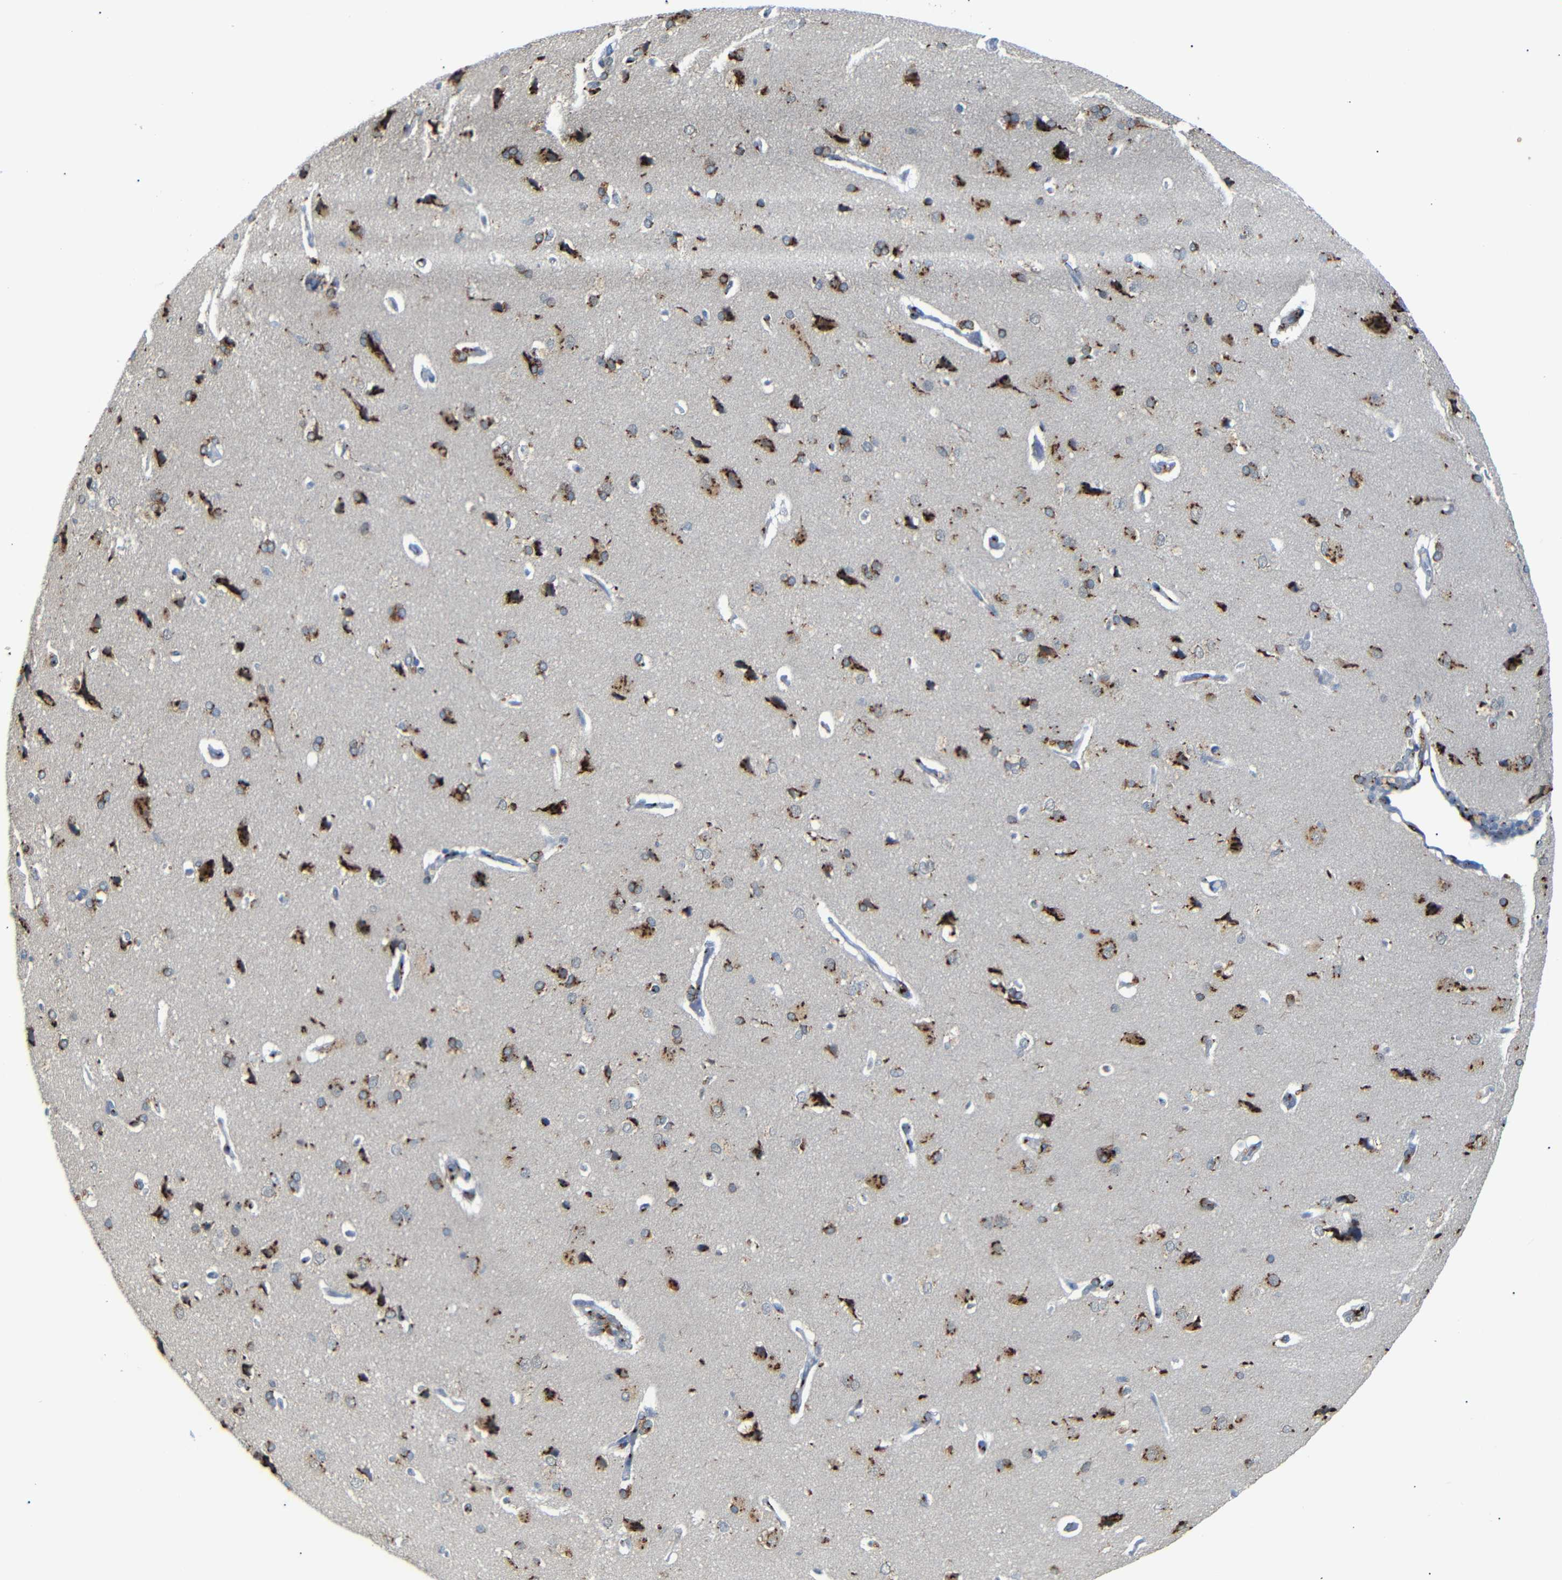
{"staining": {"intensity": "negative", "quantity": "none", "location": "none"}, "tissue": "cerebral cortex", "cell_type": "Endothelial cells", "image_type": "normal", "snomed": [{"axis": "morphology", "description": "Normal tissue, NOS"}, {"axis": "topography", "description": "Cerebral cortex"}], "caption": "Cerebral cortex stained for a protein using immunohistochemistry demonstrates no positivity endothelial cells.", "gene": "TGOLN2", "patient": {"sex": "male", "age": 62}}